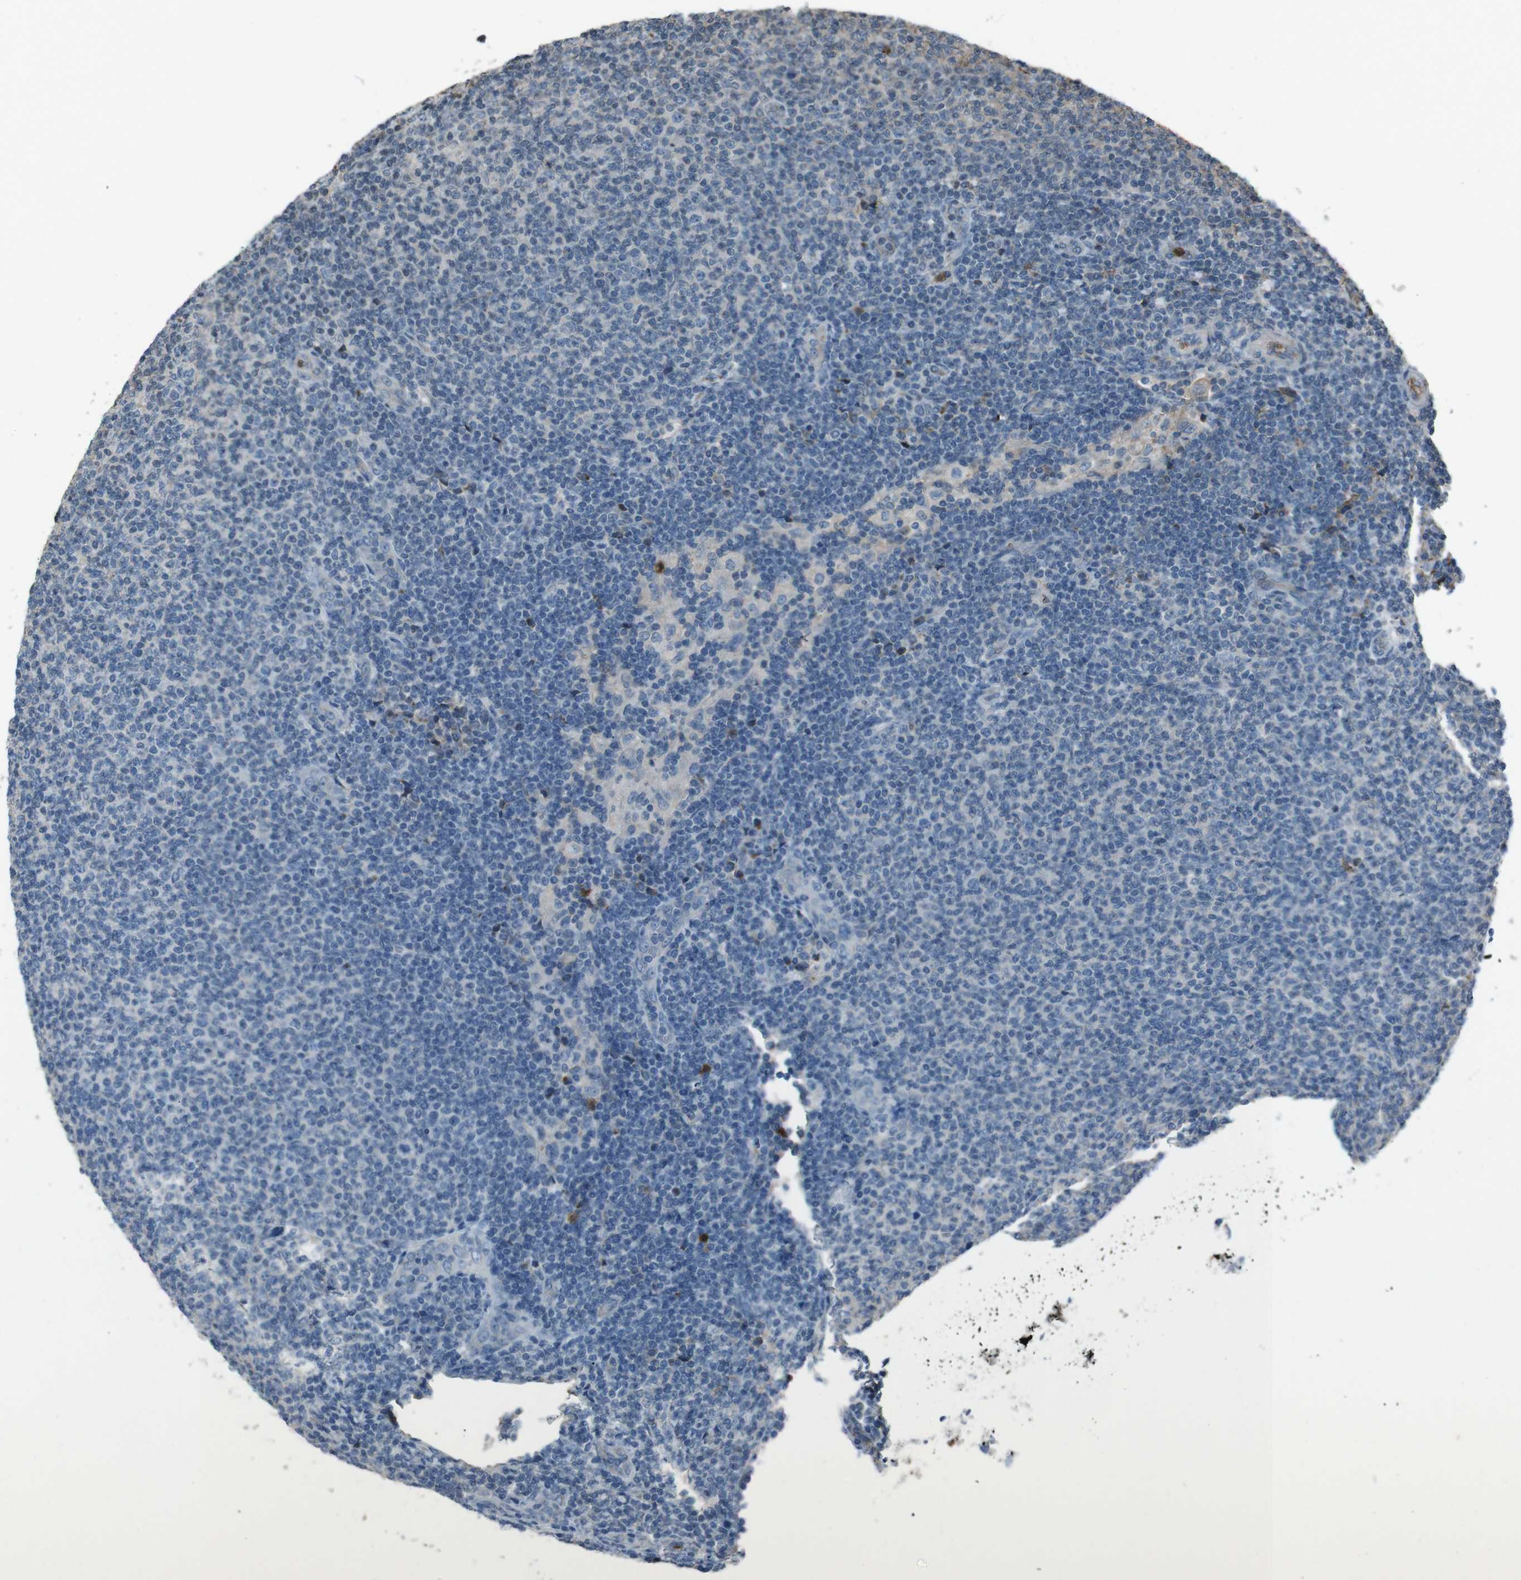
{"staining": {"intensity": "negative", "quantity": "none", "location": "none"}, "tissue": "lymphoma", "cell_type": "Tumor cells", "image_type": "cancer", "snomed": [{"axis": "morphology", "description": "Malignant lymphoma, non-Hodgkin's type, Low grade"}, {"axis": "topography", "description": "Lymph node"}], "caption": "IHC of lymphoma shows no staining in tumor cells.", "gene": "UGT1A6", "patient": {"sex": "male", "age": 66}}